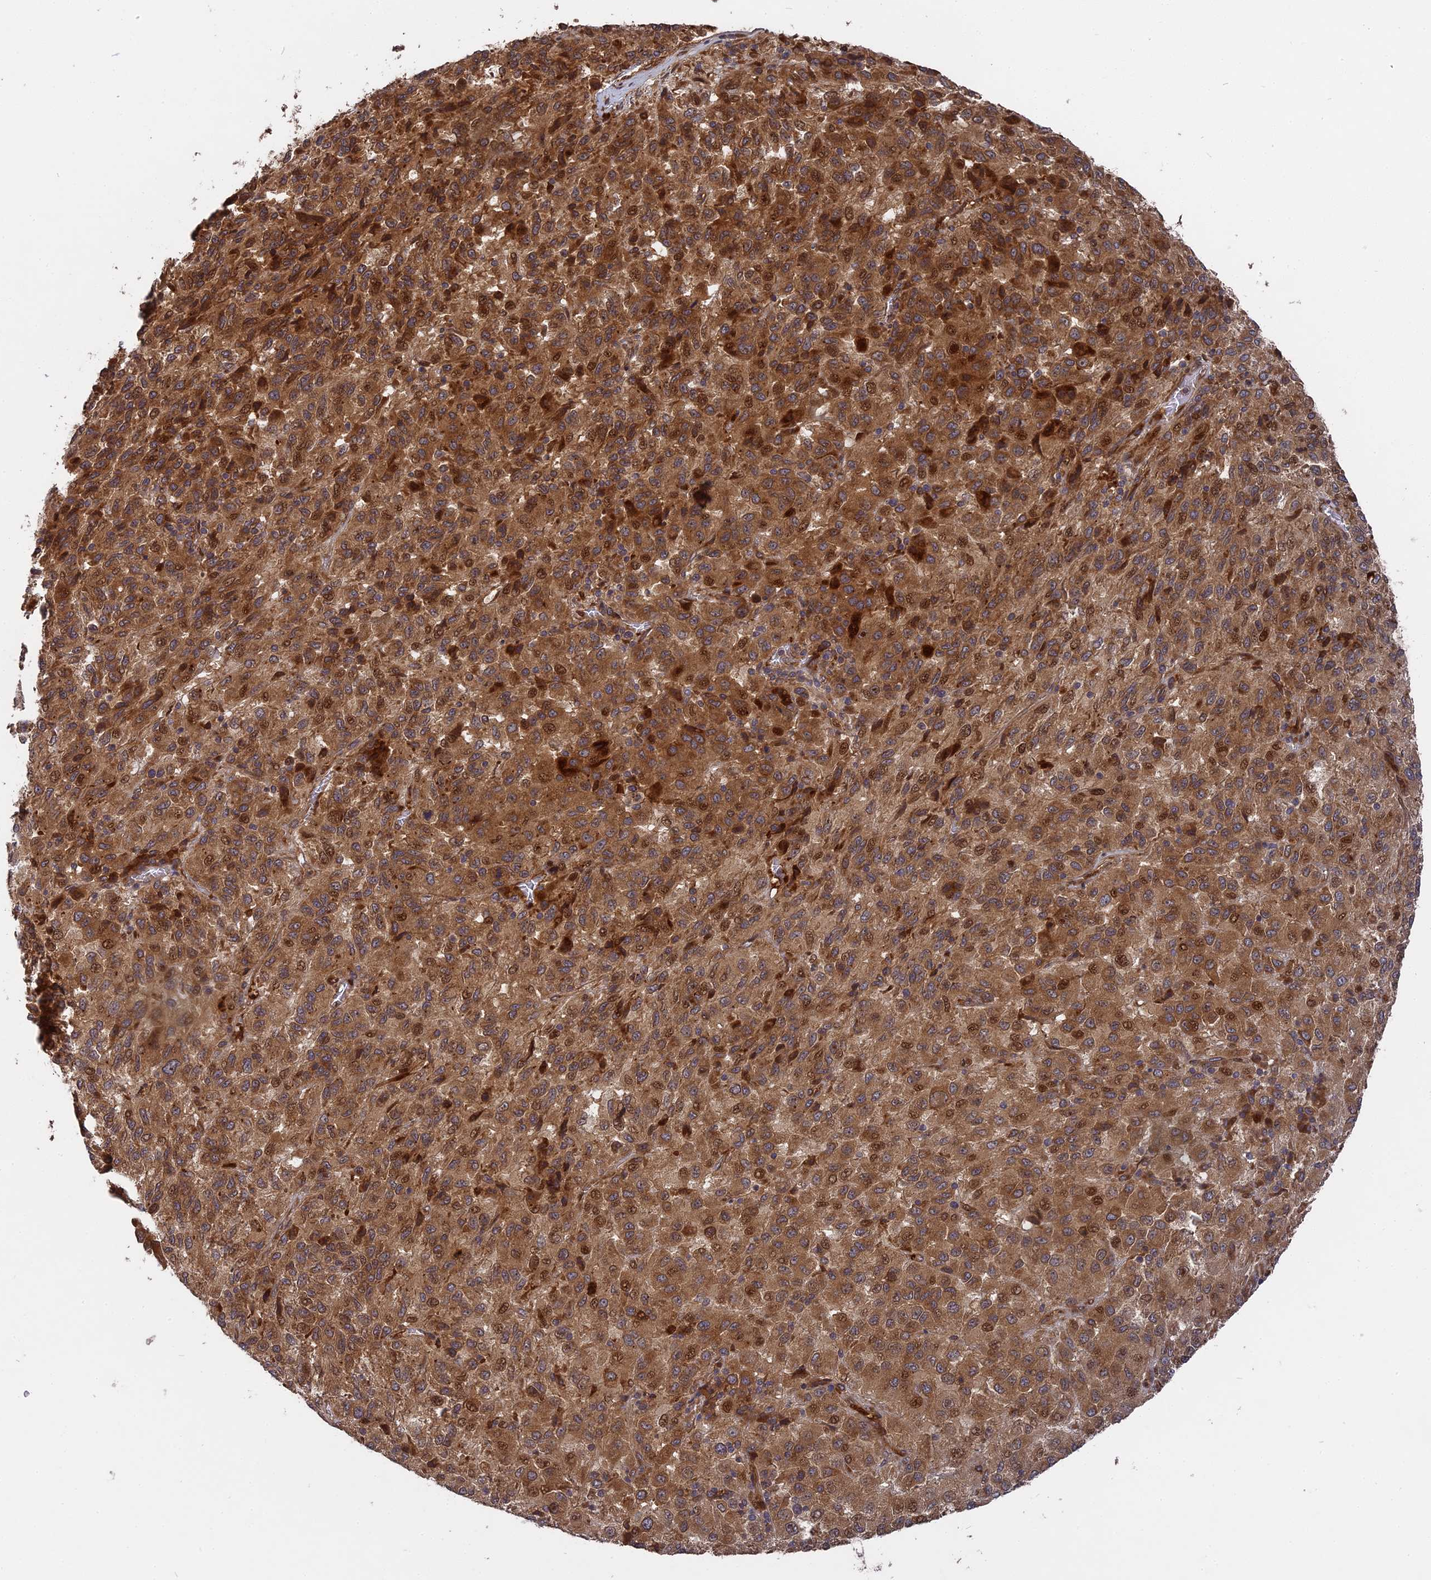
{"staining": {"intensity": "moderate", "quantity": ">75%", "location": "cytoplasmic/membranous,nuclear"}, "tissue": "melanoma", "cell_type": "Tumor cells", "image_type": "cancer", "snomed": [{"axis": "morphology", "description": "Malignant melanoma, Metastatic site"}, {"axis": "topography", "description": "Lung"}], "caption": "Melanoma was stained to show a protein in brown. There is medium levels of moderate cytoplasmic/membranous and nuclear expression in approximately >75% of tumor cells. The staining is performed using DAB brown chromogen to label protein expression. The nuclei are counter-stained blue using hematoxylin.", "gene": "TMUB2", "patient": {"sex": "male", "age": 64}}